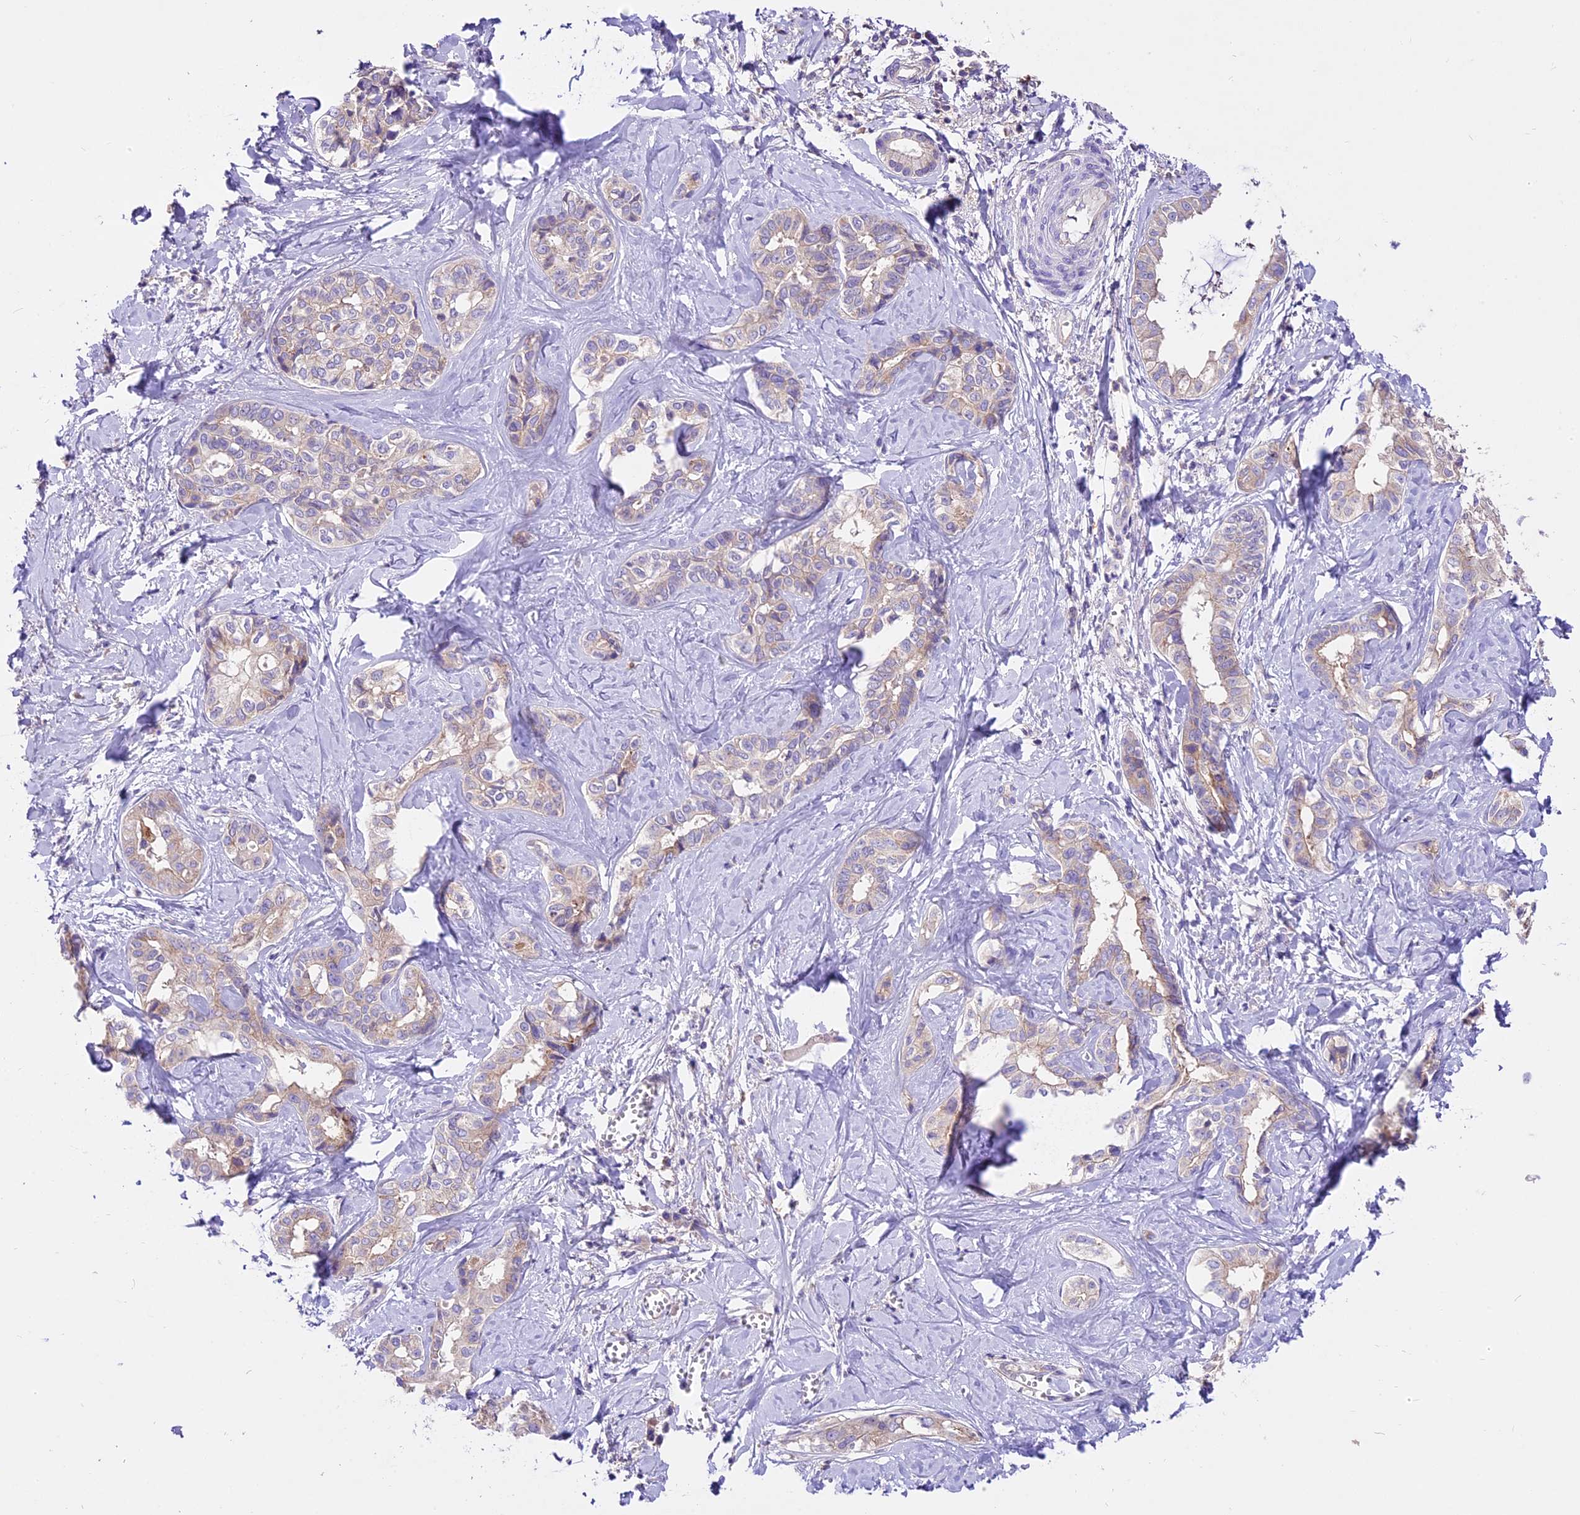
{"staining": {"intensity": "weak", "quantity": ">75%", "location": "cytoplasmic/membranous"}, "tissue": "liver cancer", "cell_type": "Tumor cells", "image_type": "cancer", "snomed": [{"axis": "morphology", "description": "Cholangiocarcinoma"}, {"axis": "topography", "description": "Liver"}], "caption": "The immunohistochemical stain highlights weak cytoplasmic/membranous expression in tumor cells of liver cholangiocarcinoma tissue.", "gene": "PEMT", "patient": {"sex": "female", "age": 77}}